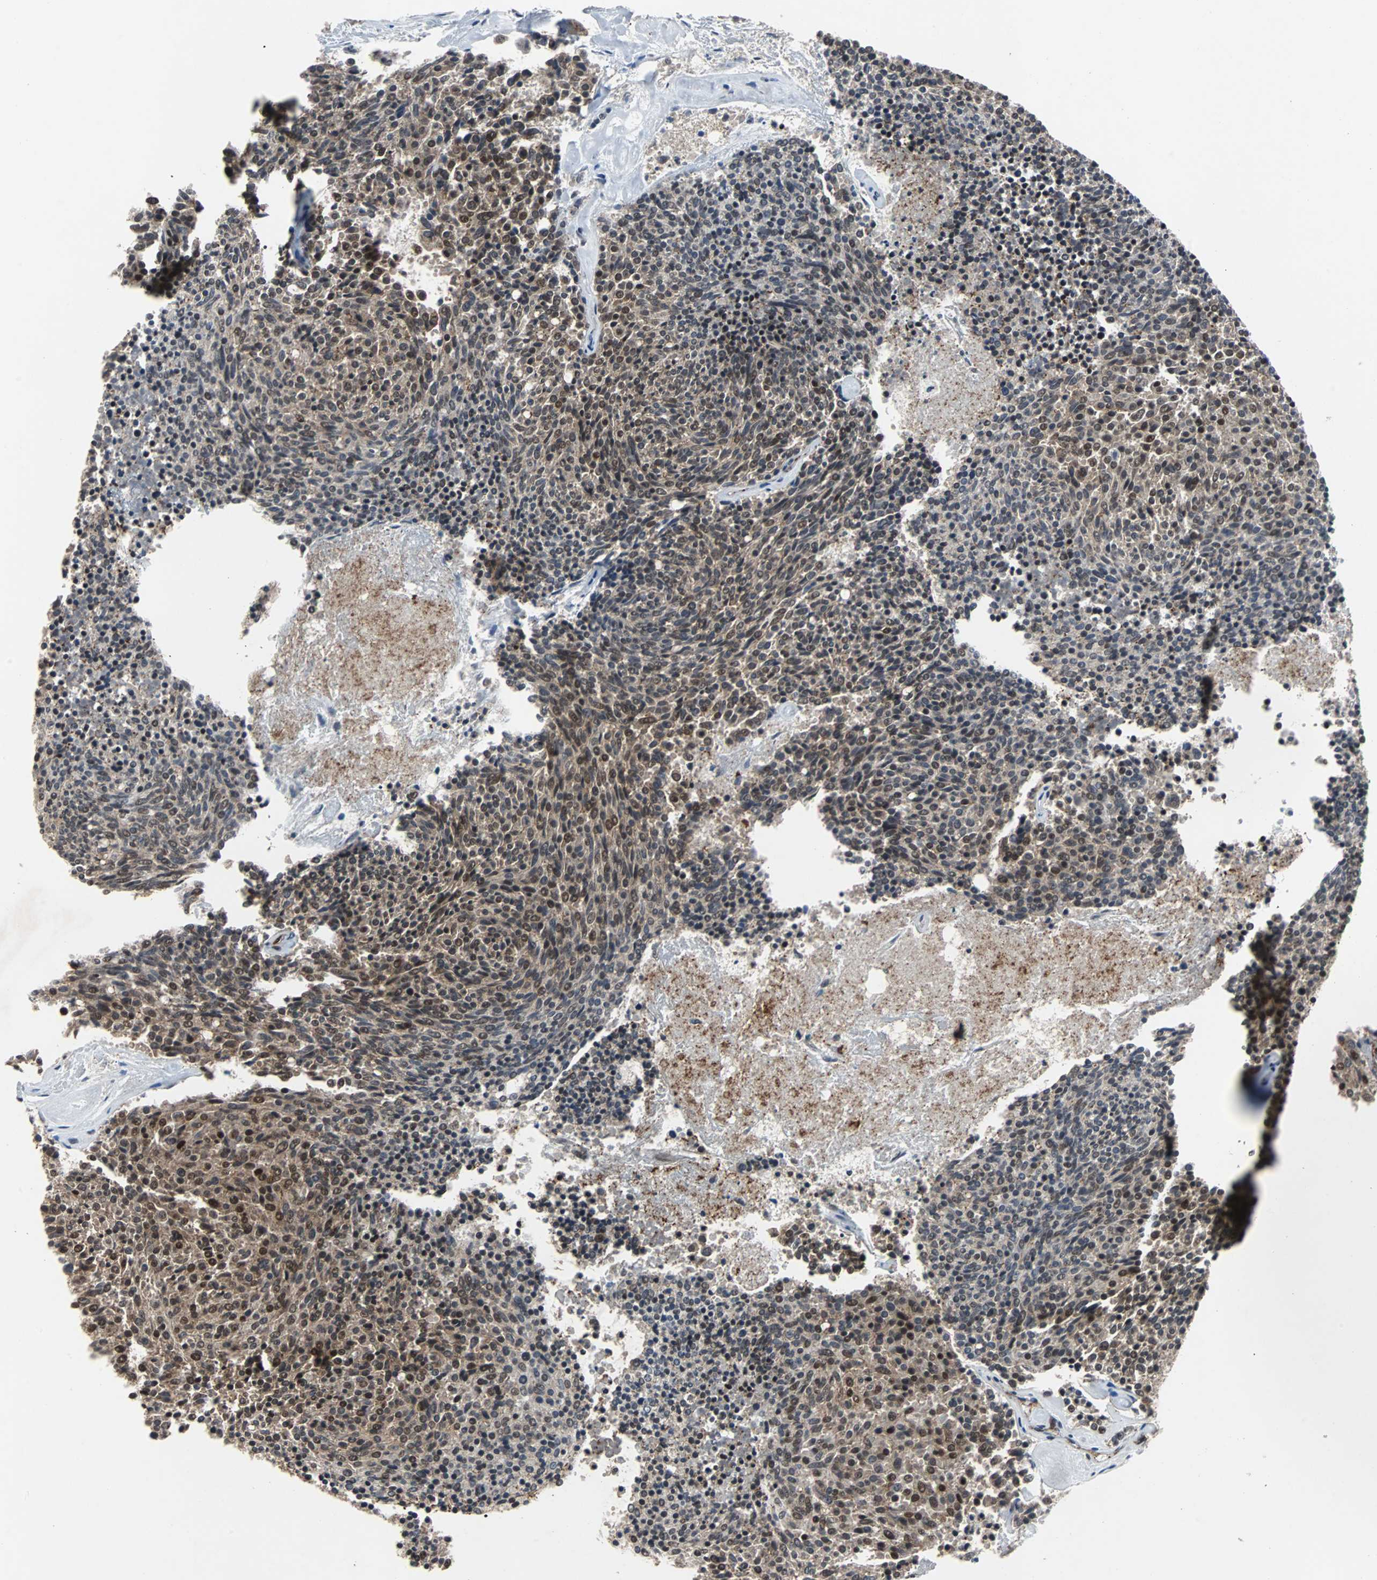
{"staining": {"intensity": "moderate", "quantity": ">75%", "location": "cytoplasmic/membranous"}, "tissue": "carcinoid", "cell_type": "Tumor cells", "image_type": "cancer", "snomed": [{"axis": "morphology", "description": "Carcinoid, malignant, NOS"}, {"axis": "topography", "description": "Pancreas"}], "caption": "Immunohistochemical staining of human carcinoid reveals moderate cytoplasmic/membranous protein expression in about >75% of tumor cells. The staining is performed using DAB (3,3'-diaminobenzidine) brown chromogen to label protein expression. The nuclei are counter-stained blue using hematoxylin.", "gene": "LSR", "patient": {"sex": "female", "age": 54}}